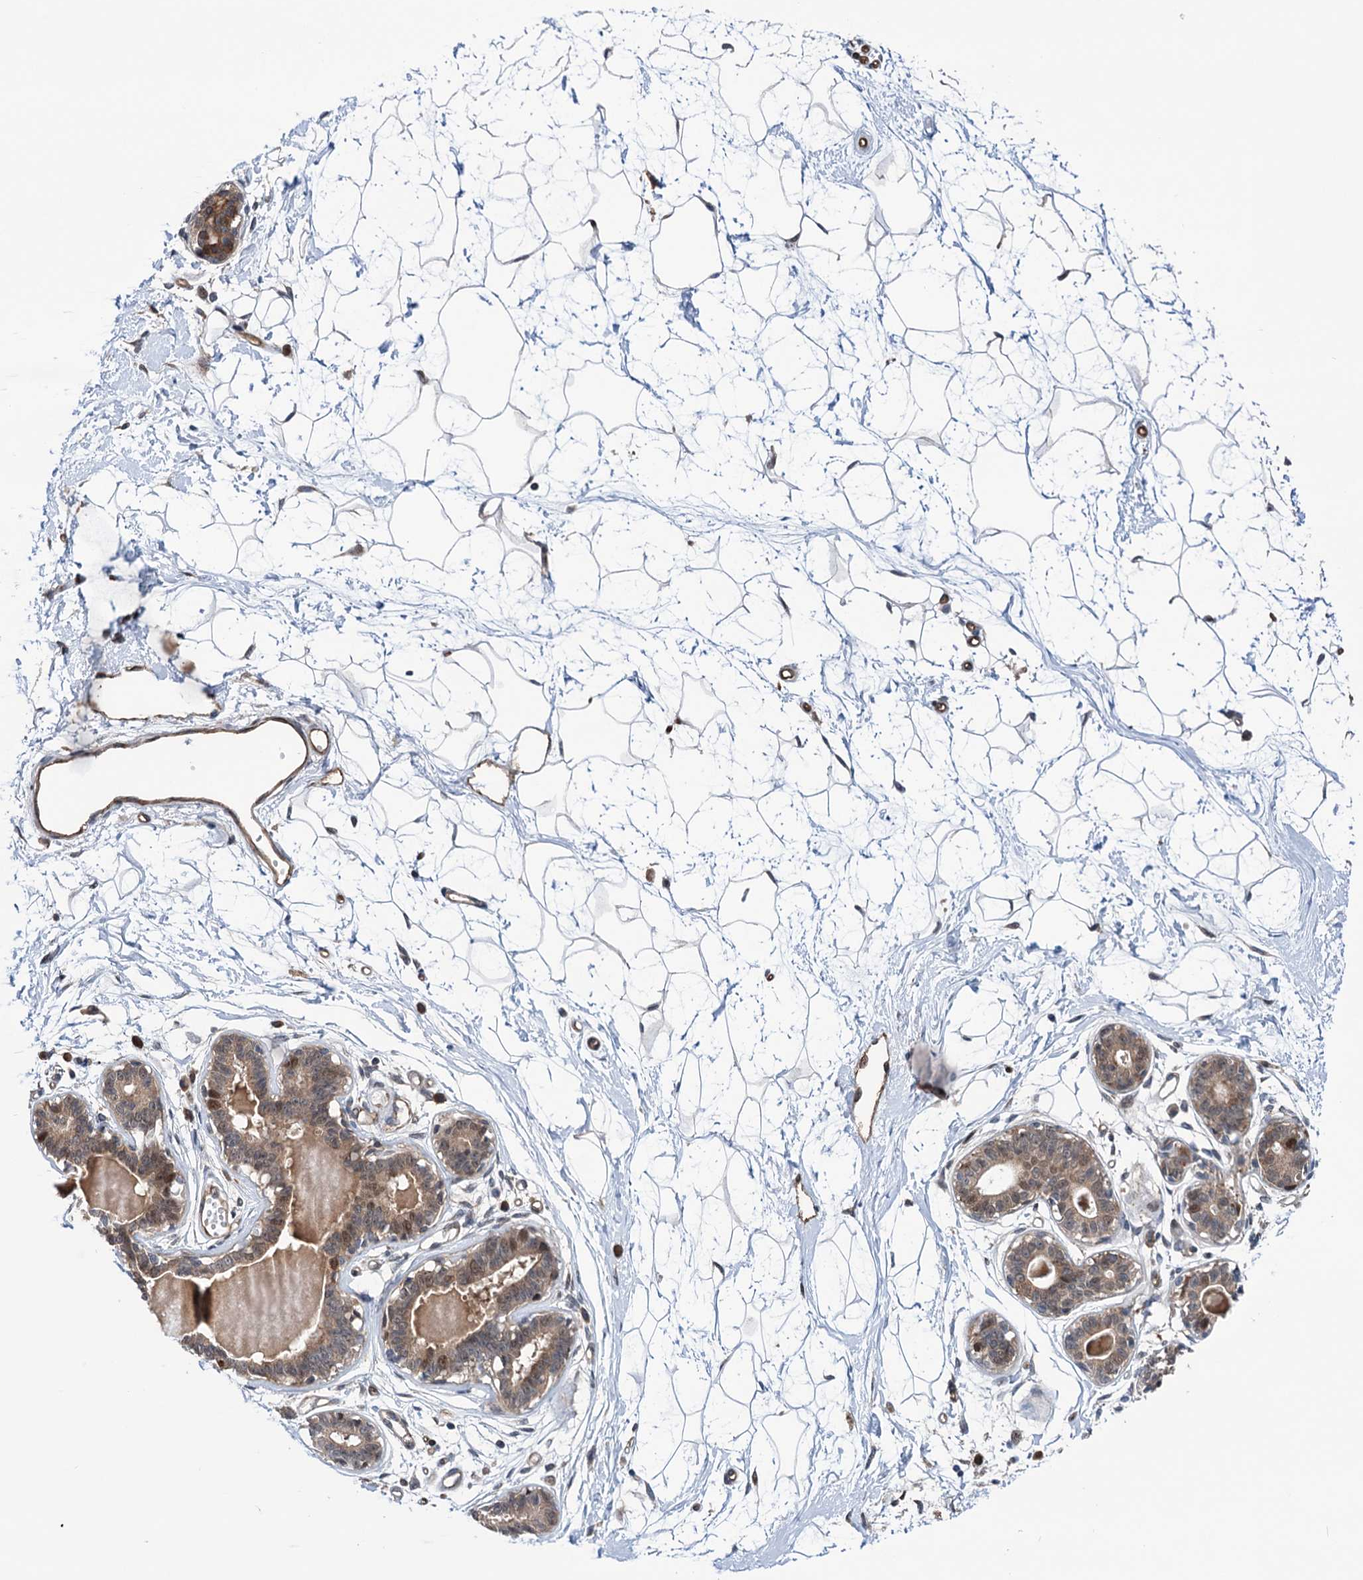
{"staining": {"intensity": "negative", "quantity": "none", "location": "none"}, "tissue": "breast", "cell_type": "Adipocytes", "image_type": "normal", "snomed": [{"axis": "morphology", "description": "Normal tissue, NOS"}, {"axis": "topography", "description": "Breast"}], "caption": "Immunohistochemistry (IHC) micrograph of benign human breast stained for a protein (brown), which exhibits no expression in adipocytes. The staining is performed using DAB (3,3'-diaminobenzidine) brown chromogen with nuclei counter-stained in using hematoxylin.", "gene": "NCAPD2", "patient": {"sex": "female", "age": 45}}